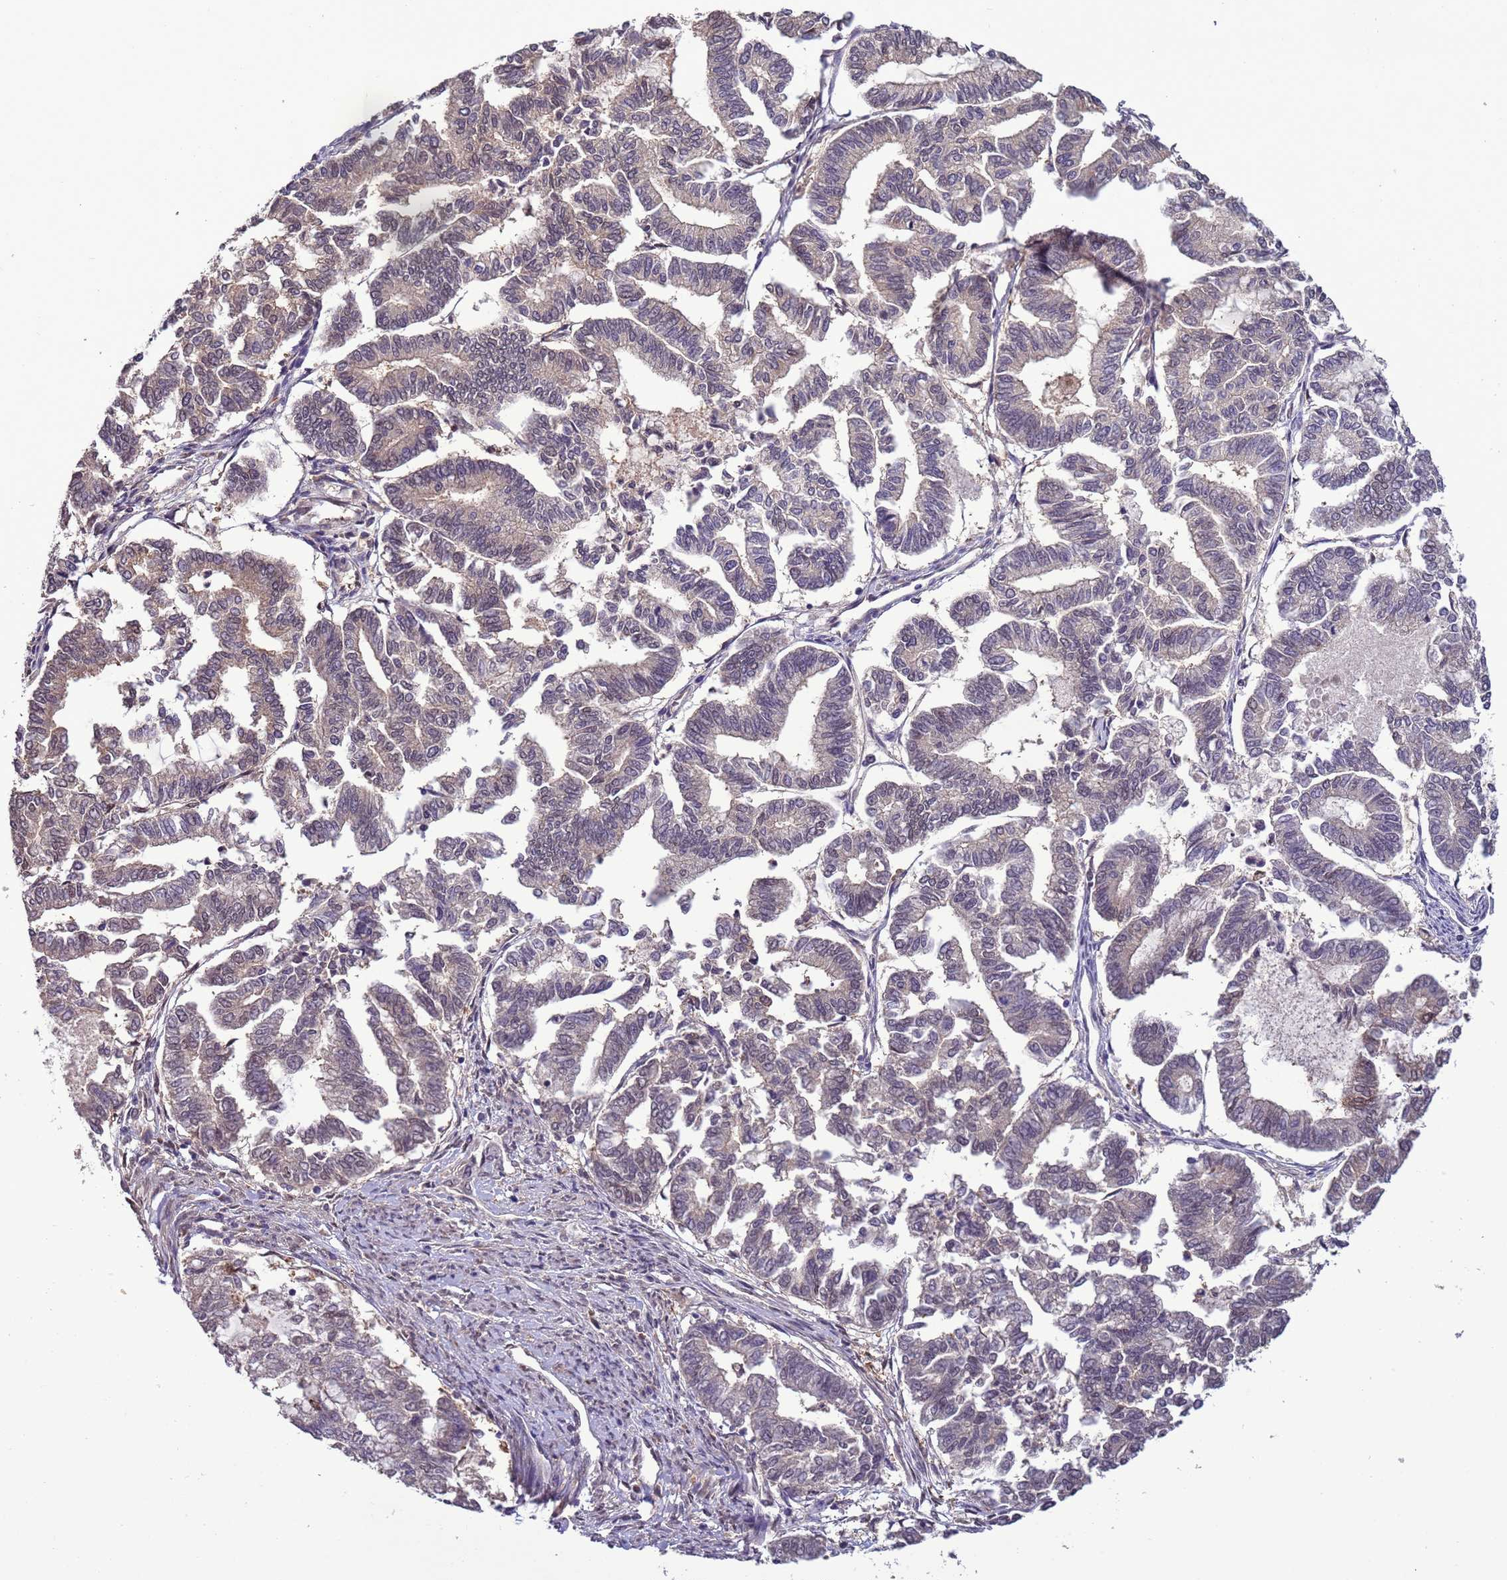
{"staining": {"intensity": "negative", "quantity": "none", "location": "none"}, "tissue": "endometrial cancer", "cell_type": "Tumor cells", "image_type": "cancer", "snomed": [{"axis": "morphology", "description": "Adenocarcinoma, NOS"}, {"axis": "topography", "description": "Endometrium"}], "caption": "Immunohistochemistry (IHC) of human endometrial adenocarcinoma shows no positivity in tumor cells.", "gene": "ZBTB5", "patient": {"sex": "female", "age": 79}}